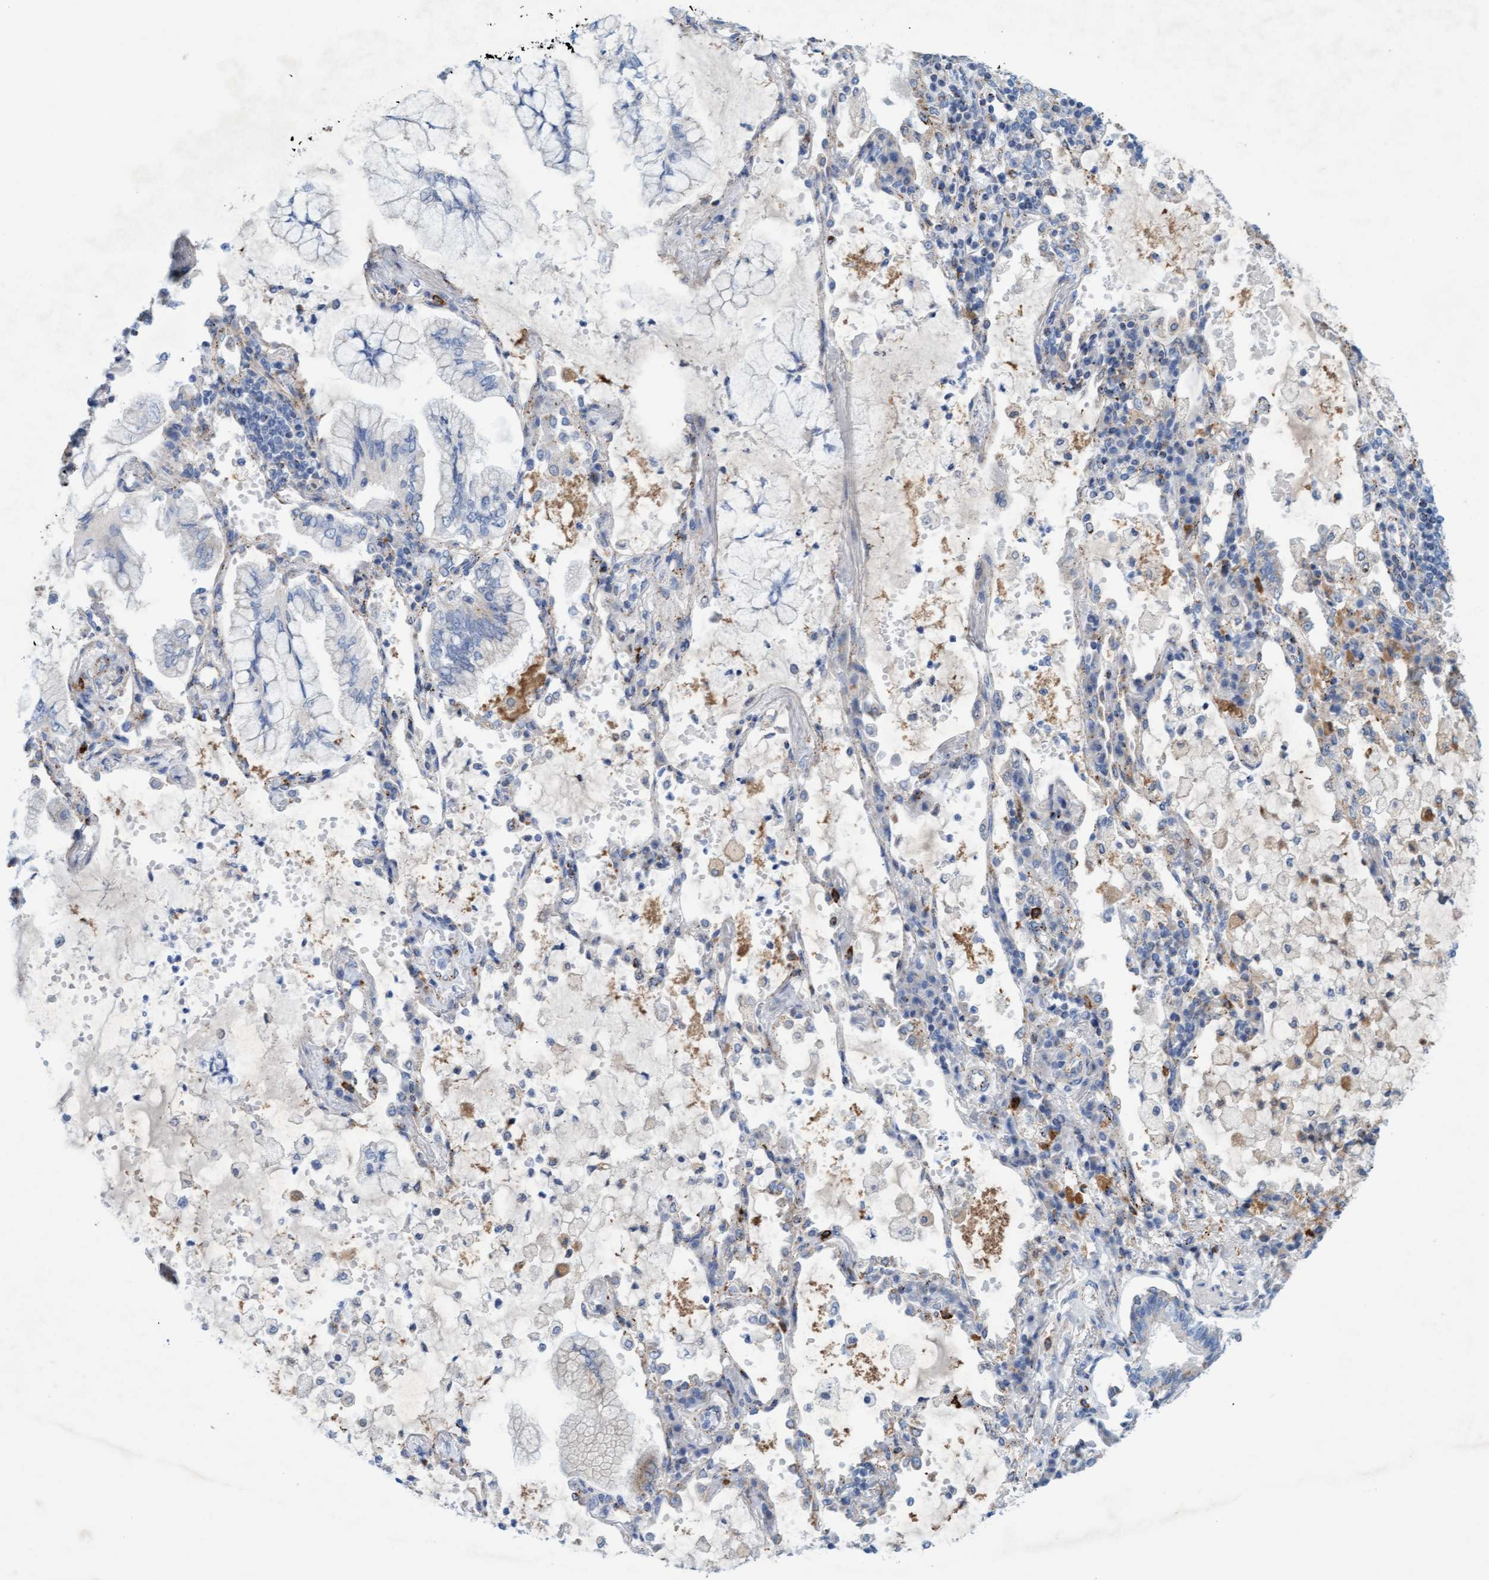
{"staining": {"intensity": "negative", "quantity": "none", "location": "none"}, "tissue": "lung cancer", "cell_type": "Tumor cells", "image_type": "cancer", "snomed": [{"axis": "morphology", "description": "Adenocarcinoma, NOS"}, {"axis": "topography", "description": "Lung"}], "caption": "There is no significant positivity in tumor cells of lung adenocarcinoma. Brightfield microscopy of immunohistochemistry stained with DAB (3,3'-diaminobenzidine) (brown) and hematoxylin (blue), captured at high magnification.", "gene": "SGSH", "patient": {"sex": "female", "age": 70}}